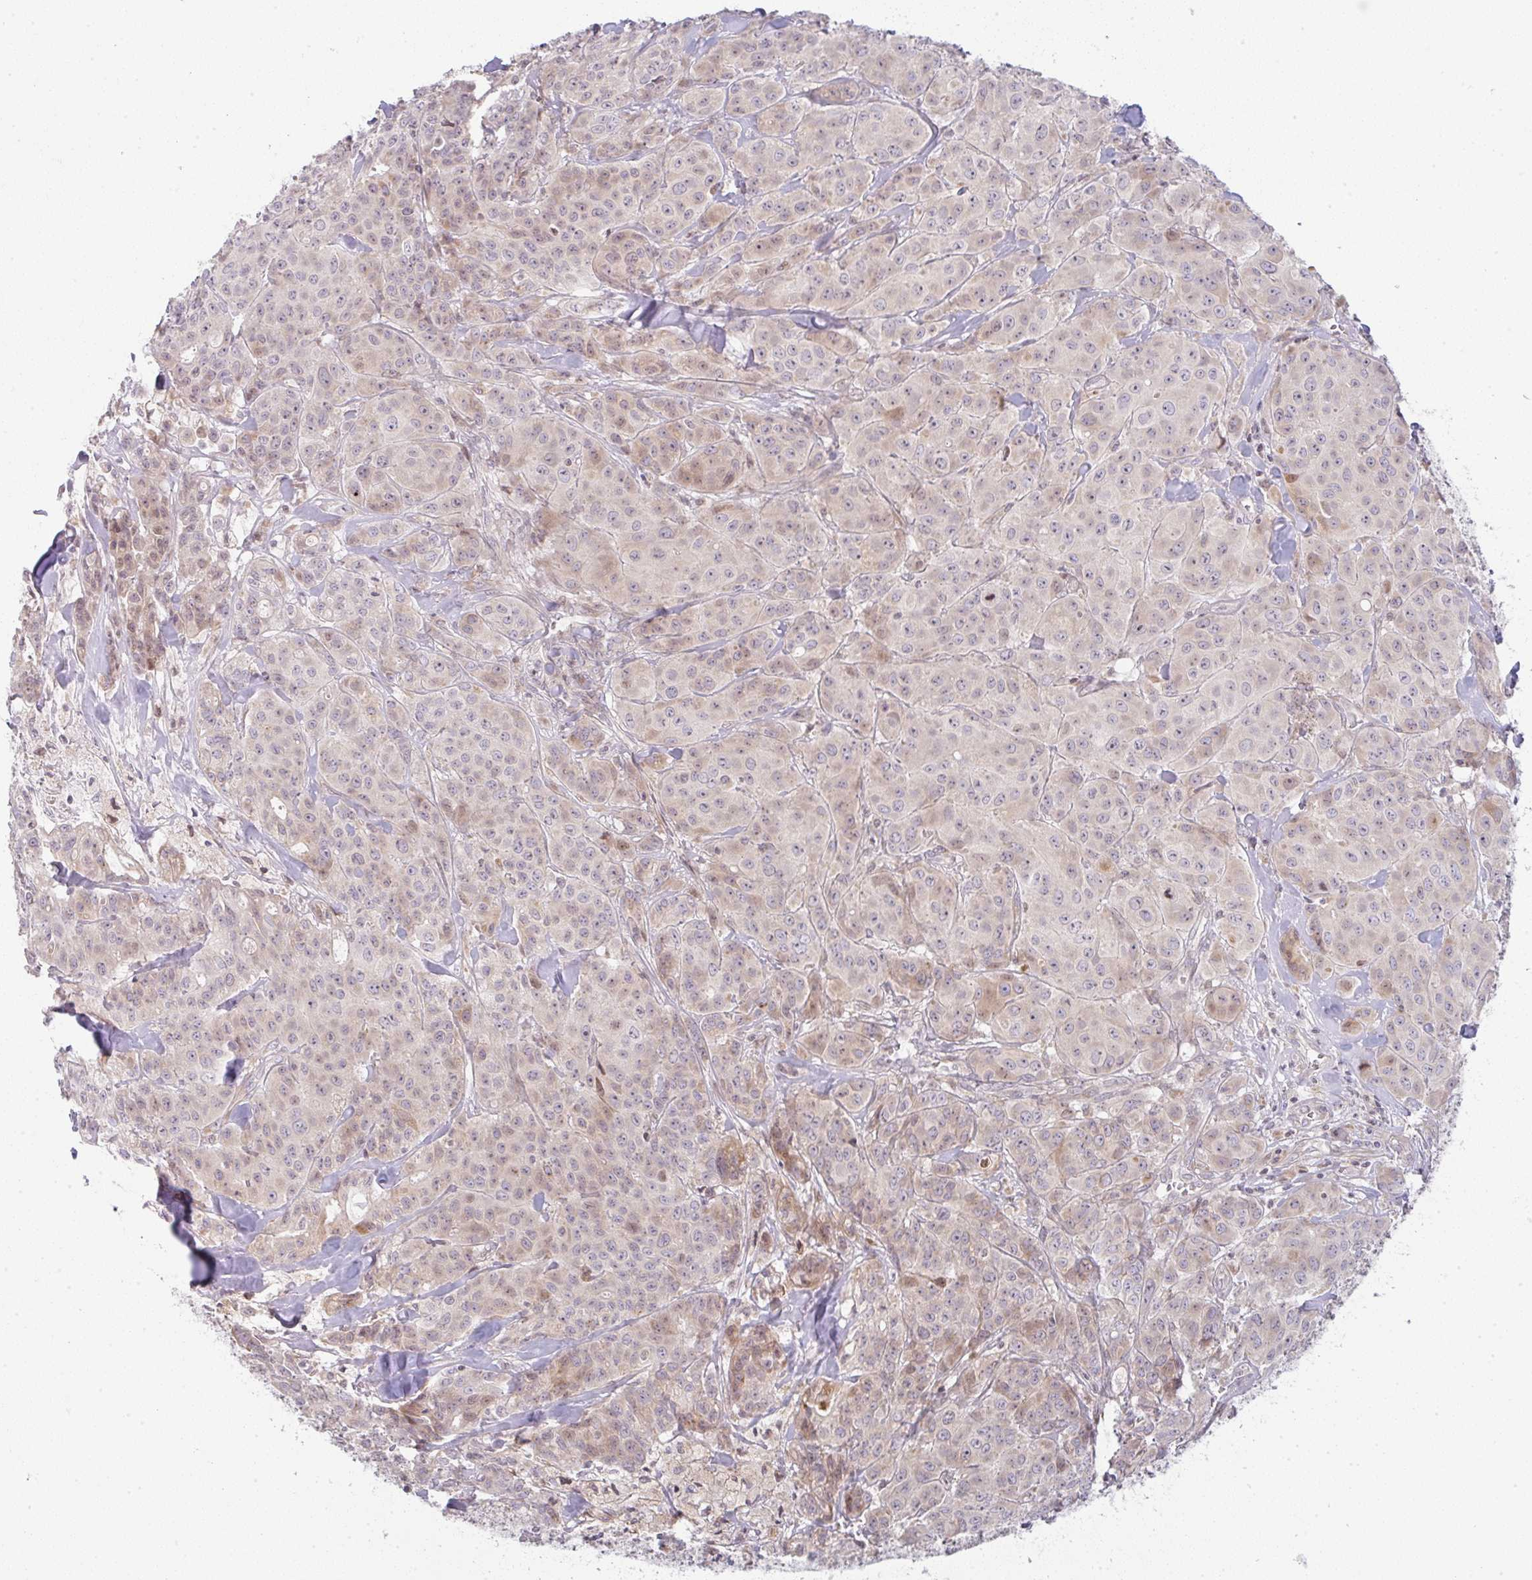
{"staining": {"intensity": "weak", "quantity": "25%-75%", "location": "nuclear"}, "tissue": "breast cancer", "cell_type": "Tumor cells", "image_type": "cancer", "snomed": [{"axis": "morphology", "description": "Normal tissue, NOS"}, {"axis": "morphology", "description": "Duct carcinoma"}, {"axis": "topography", "description": "Breast"}], "caption": "IHC of breast cancer (infiltrating ductal carcinoma) shows low levels of weak nuclear expression in about 25%-75% of tumor cells.", "gene": "MOB1A", "patient": {"sex": "female", "age": 43}}